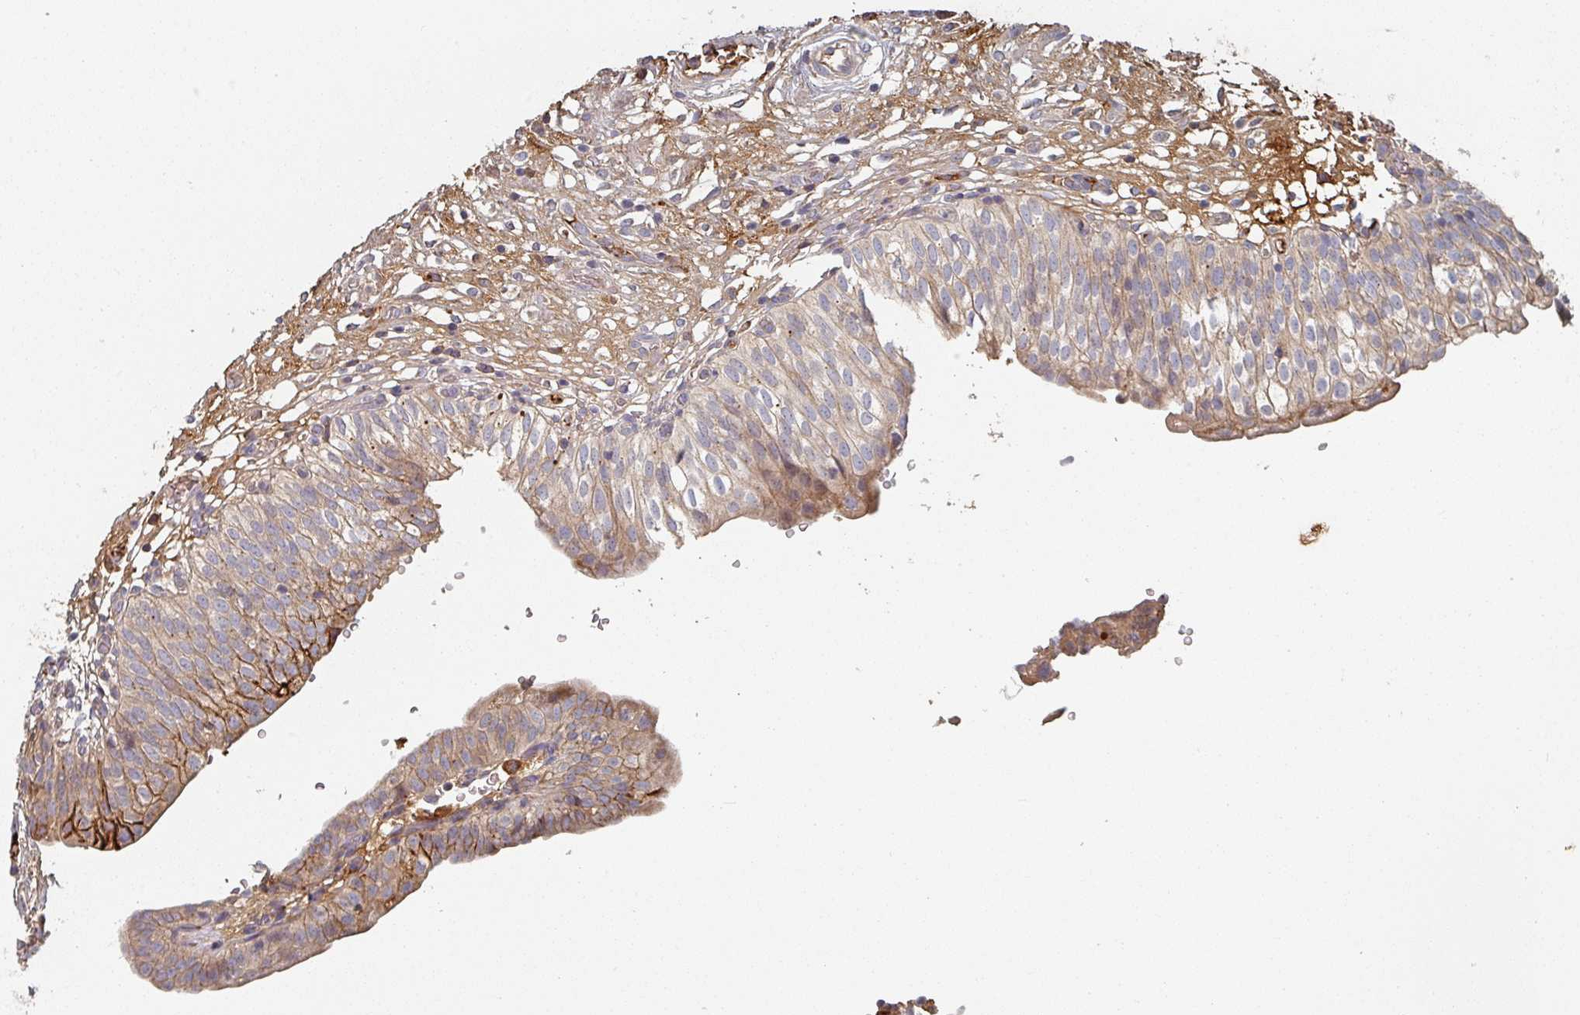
{"staining": {"intensity": "moderate", "quantity": ">75%", "location": "cytoplasmic/membranous"}, "tissue": "urinary bladder", "cell_type": "Urothelial cells", "image_type": "normal", "snomed": [{"axis": "morphology", "description": "Normal tissue, NOS"}, {"axis": "topography", "description": "Urinary bladder"}], "caption": "Protein analysis of unremarkable urinary bladder reveals moderate cytoplasmic/membranous positivity in approximately >75% of urothelial cells.", "gene": "ENSG00000249773", "patient": {"sex": "male", "age": 55}}